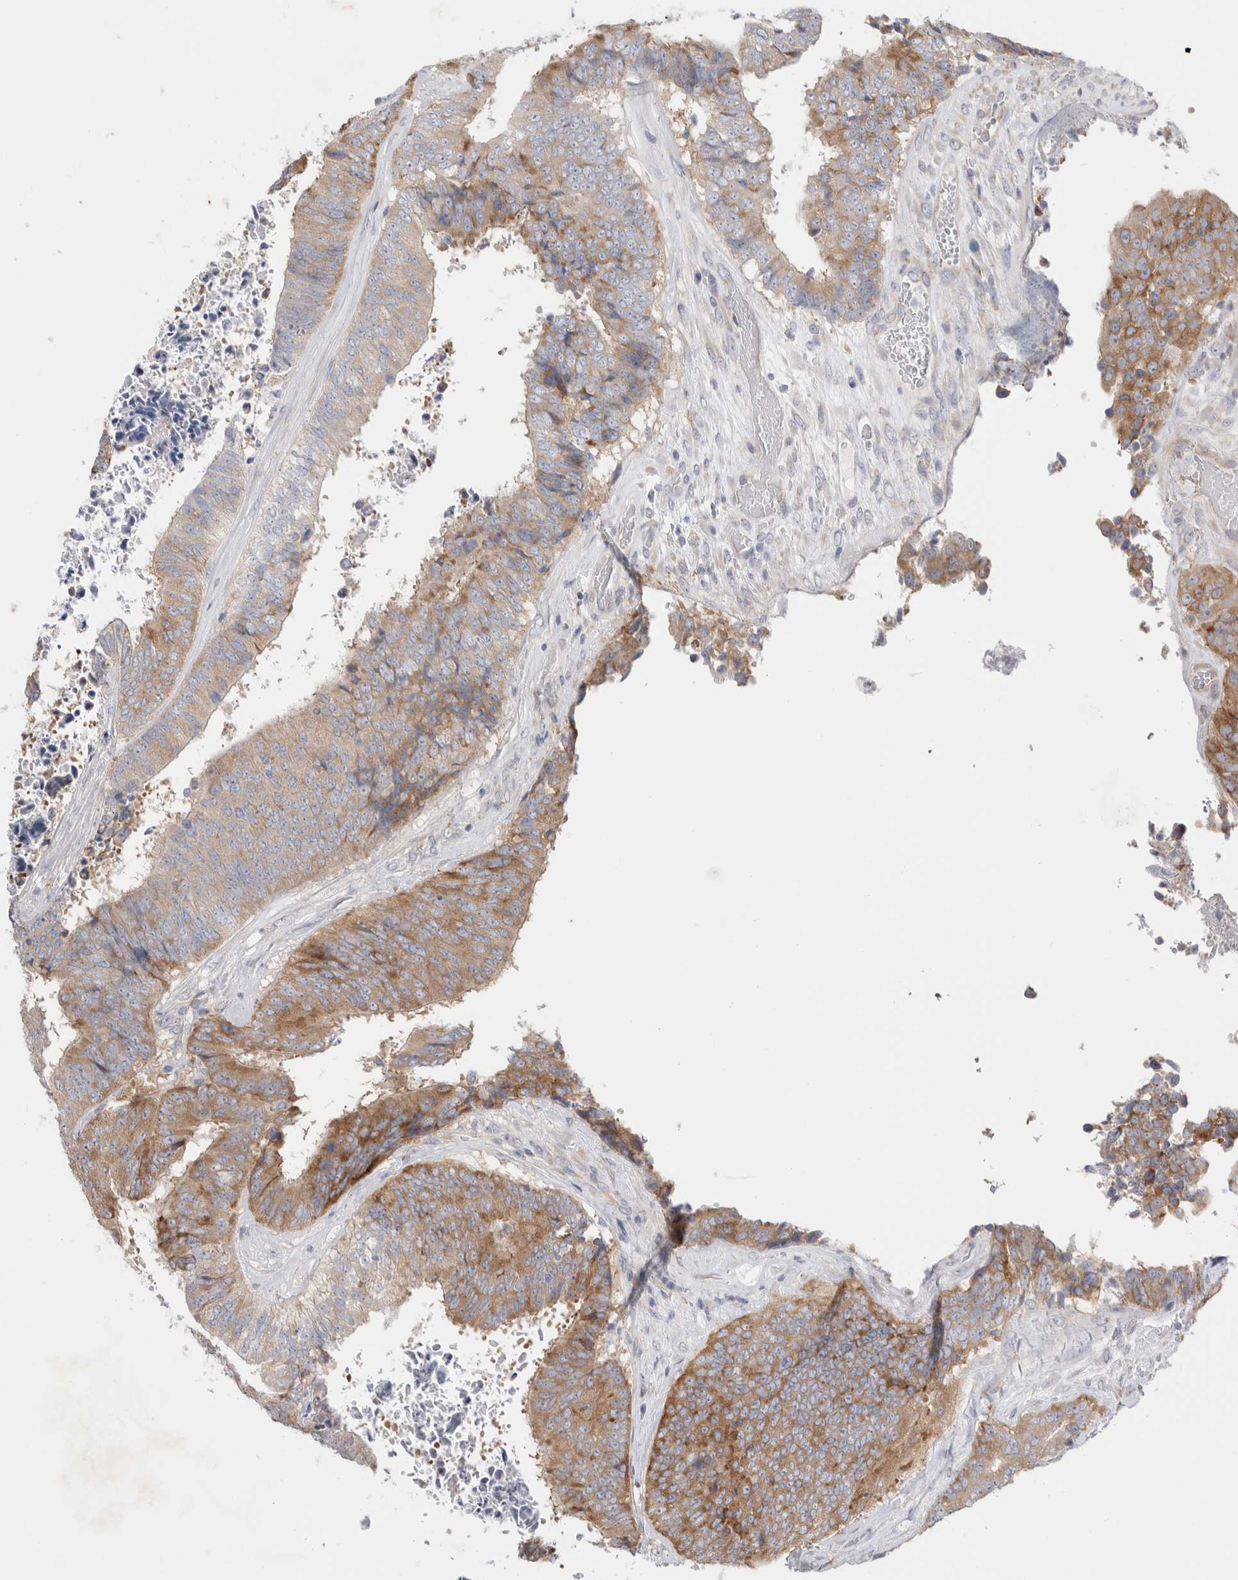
{"staining": {"intensity": "moderate", "quantity": ">75%", "location": "cytoplasmic/membranous"}, "tissue": "colorectal cancer", "cell_type": "Tumor cells", "image_type": "cancer", "snomed": [{"axis": "morphology", "description": "Adenocarcinoma, NOS"}, {"axis": "topography", "description": "Rectum"}], "caption": "This is an image of IHC staining of colorectal adenocarcinoma, which shows moderate positivity in the cytoplasmic/membranous of tumor cells.", "gene": "ZNF23", "patient": {"sex": "male", "age": 72}}